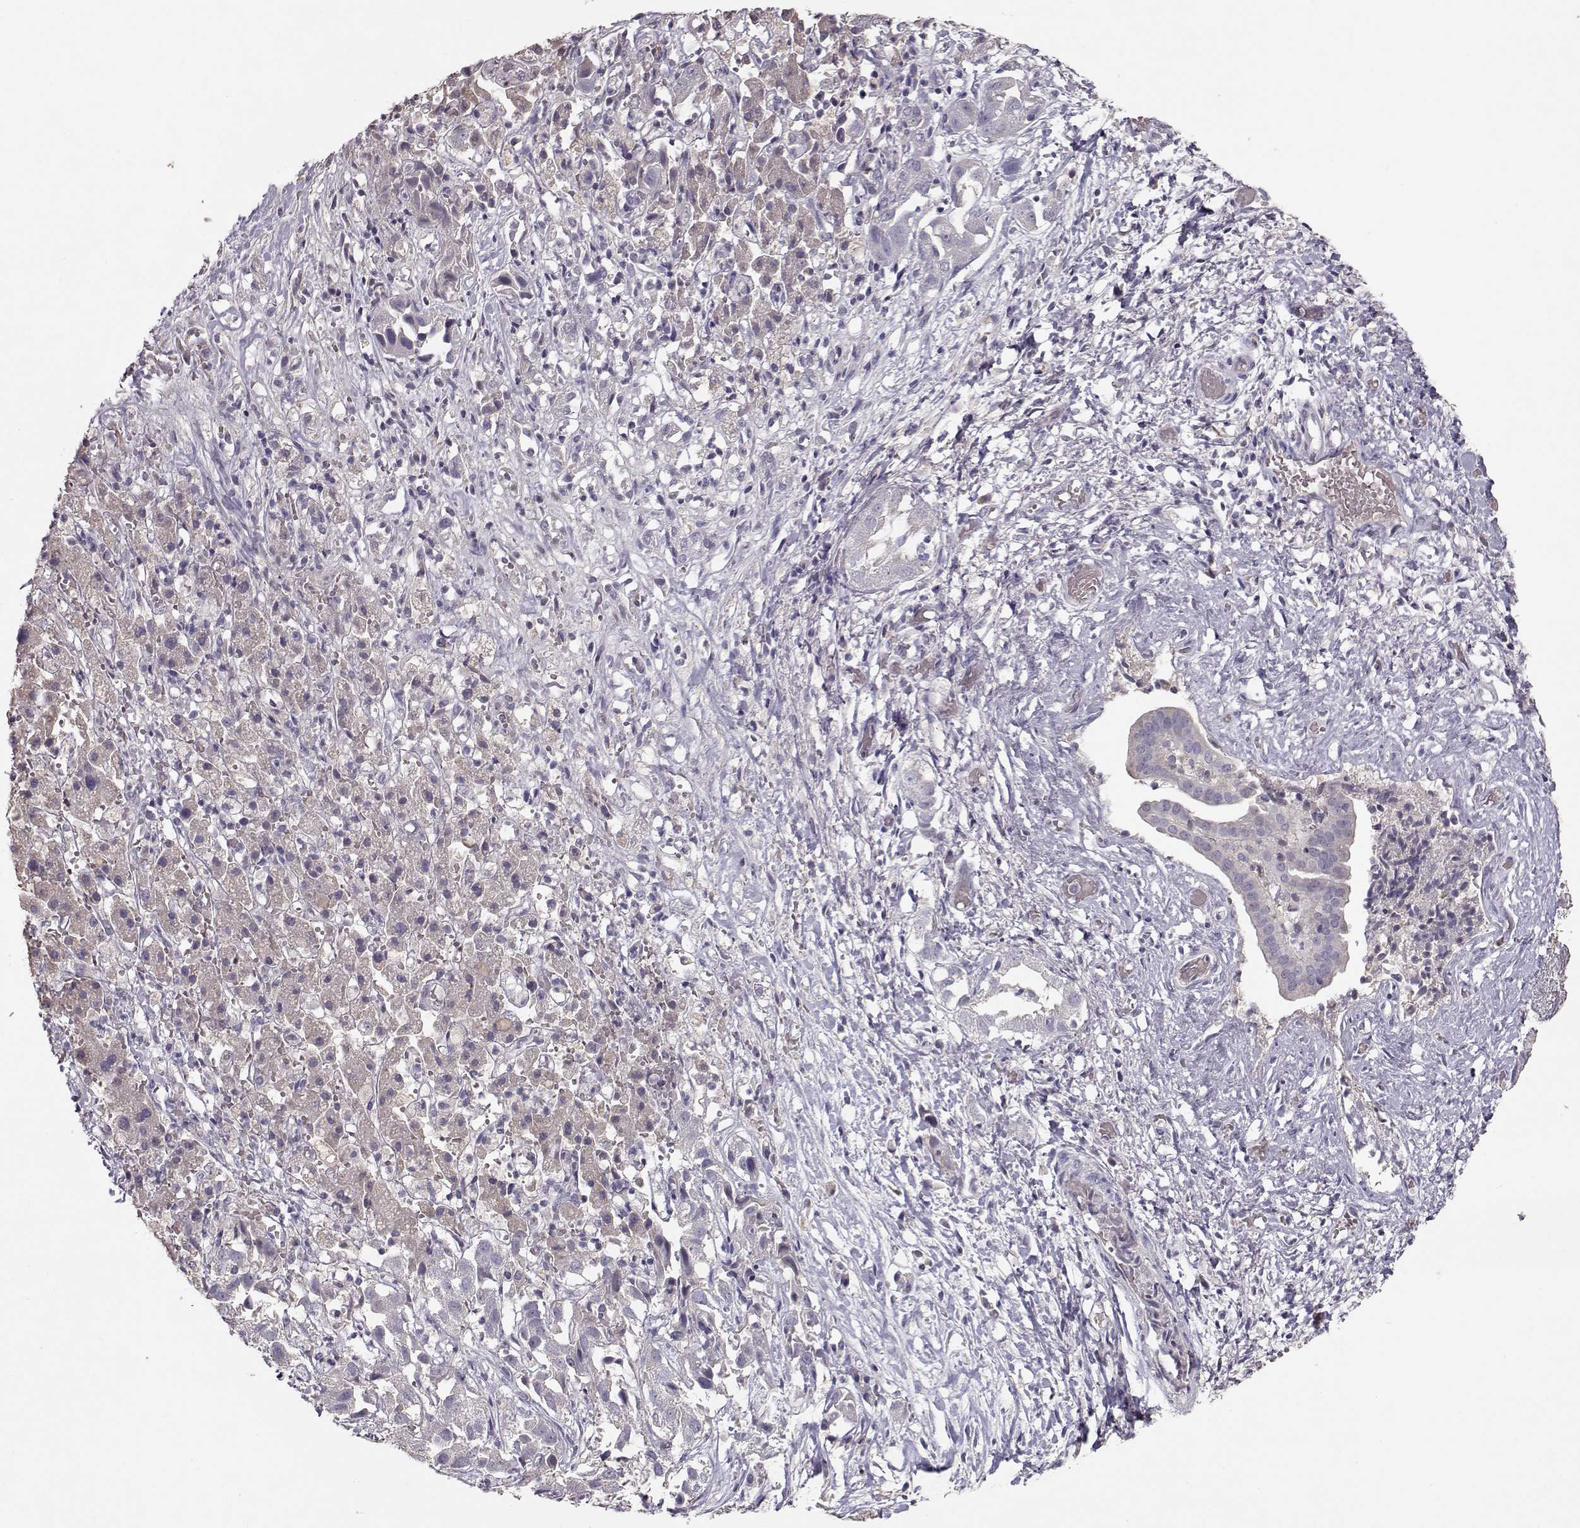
{"staining": {"intensity": "negative", "quantity": "none", "location": "none"}, "tissue": "liver cancer", "cell_type": "Tumor cells", "image_type": "cancer", "snomed": [{"axis": "morphology", "description": "Cholangiocarcinoma"}, {"axis": "topography", "description": "Liver"}], "caption": "Immunohistochemistry of cholangiocarcinoma (liver) reveals no positivity in tumor cells.", "gene": "PMCH", "patient": {"sex": "female", "age": 52}}